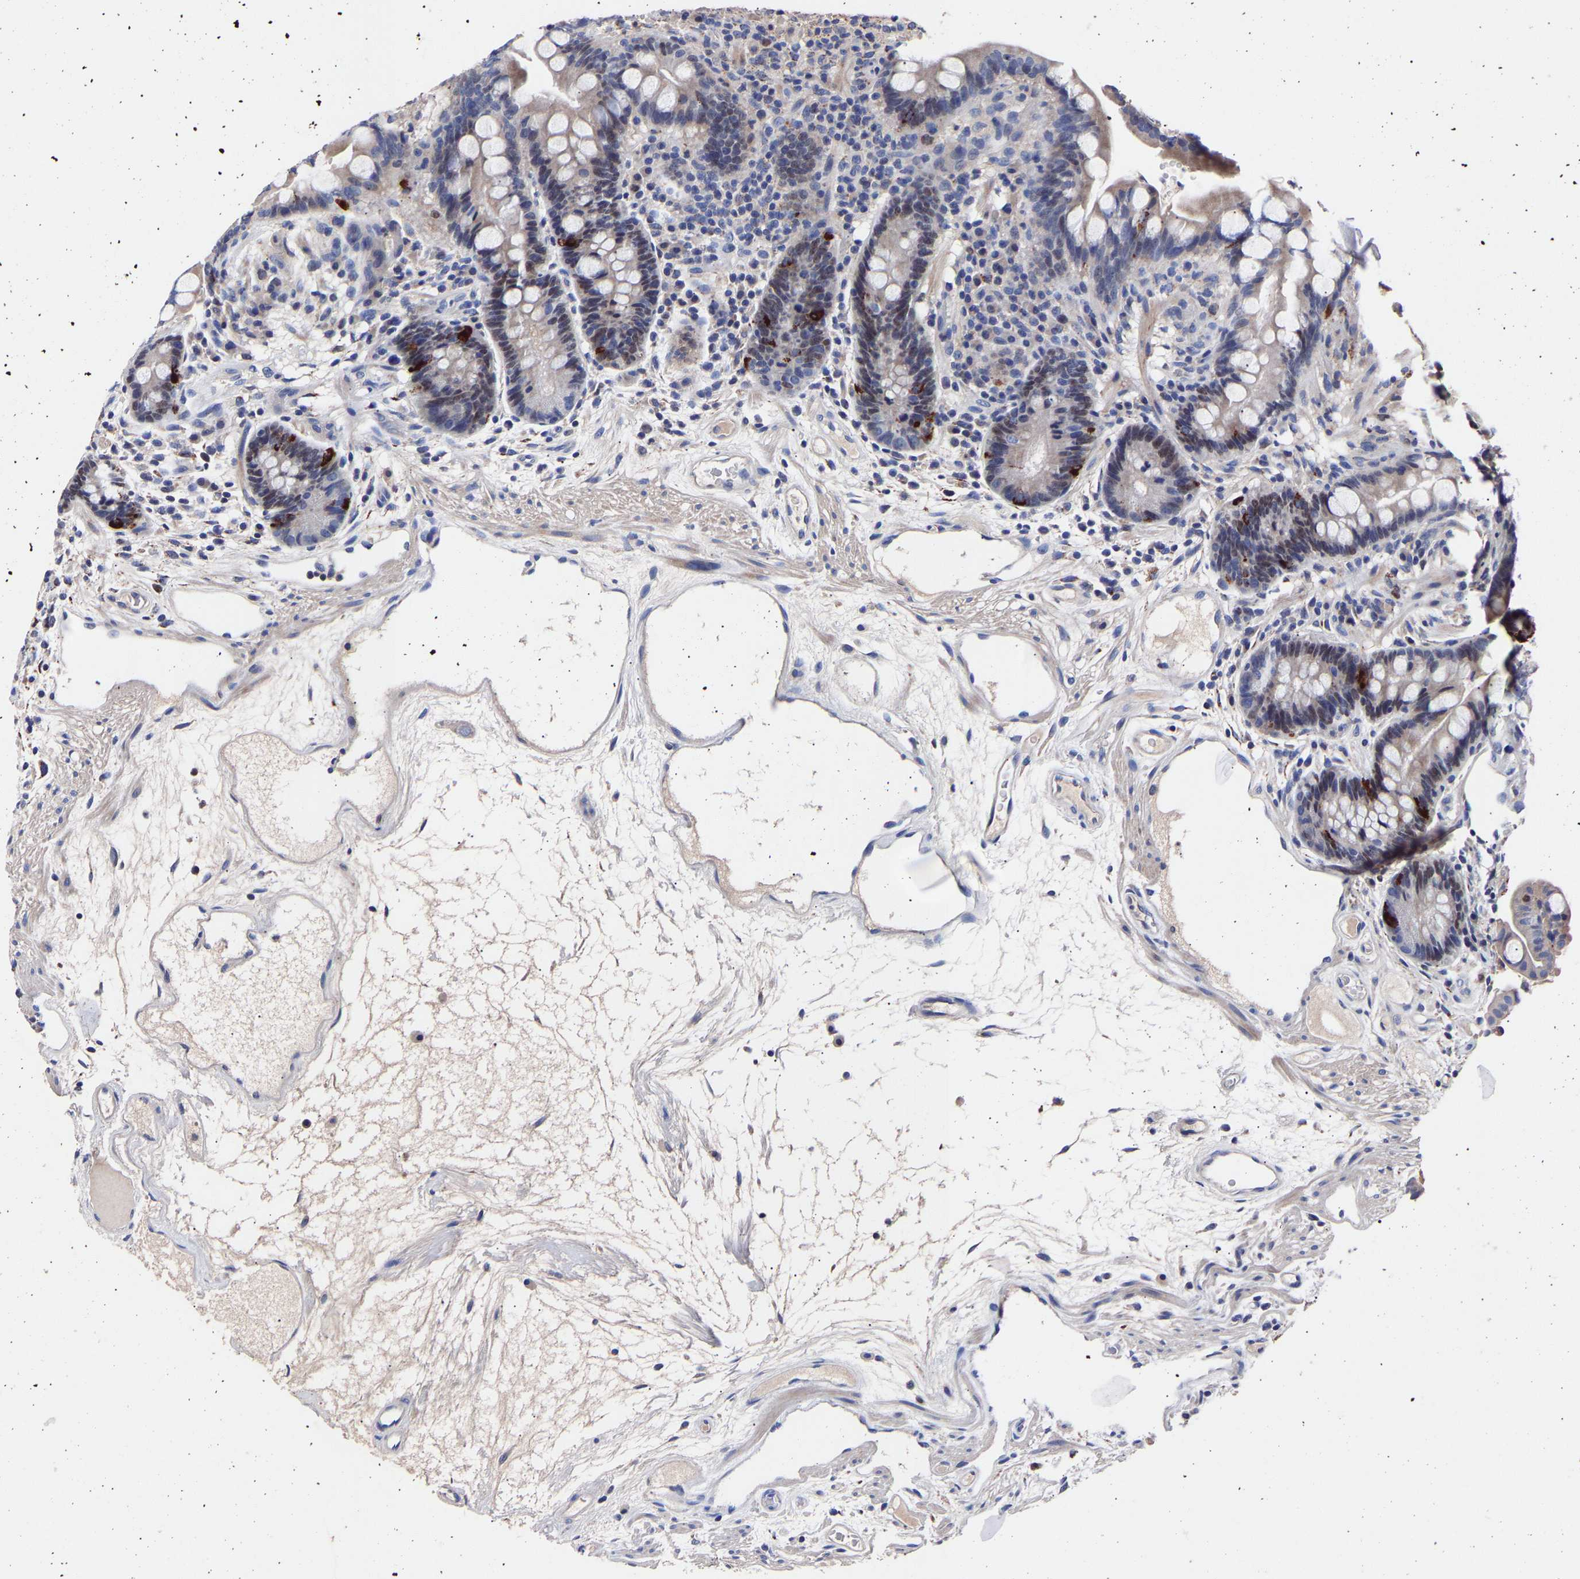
{"staining": {"intensity": "weak", "quantity": "25%-75%", "location": "cytoplasmic/membranous"}, "tissue": "colon", "cell_type": "Endothelial cells", "image_type": "normal", "snomed": [{"axis": "morphology", "description": "Normal tissue, NOS"}, {"axis": "topography", "description": "Colon"}], "caption": "Weak cytoplasmic/membranous positivity for a protein is appreciated in about 25%-75% of endothelial cells of normal colon using immunohistochemistry.", "gene": "SEM1", "patient": {"sex": "male", "age": 73}}